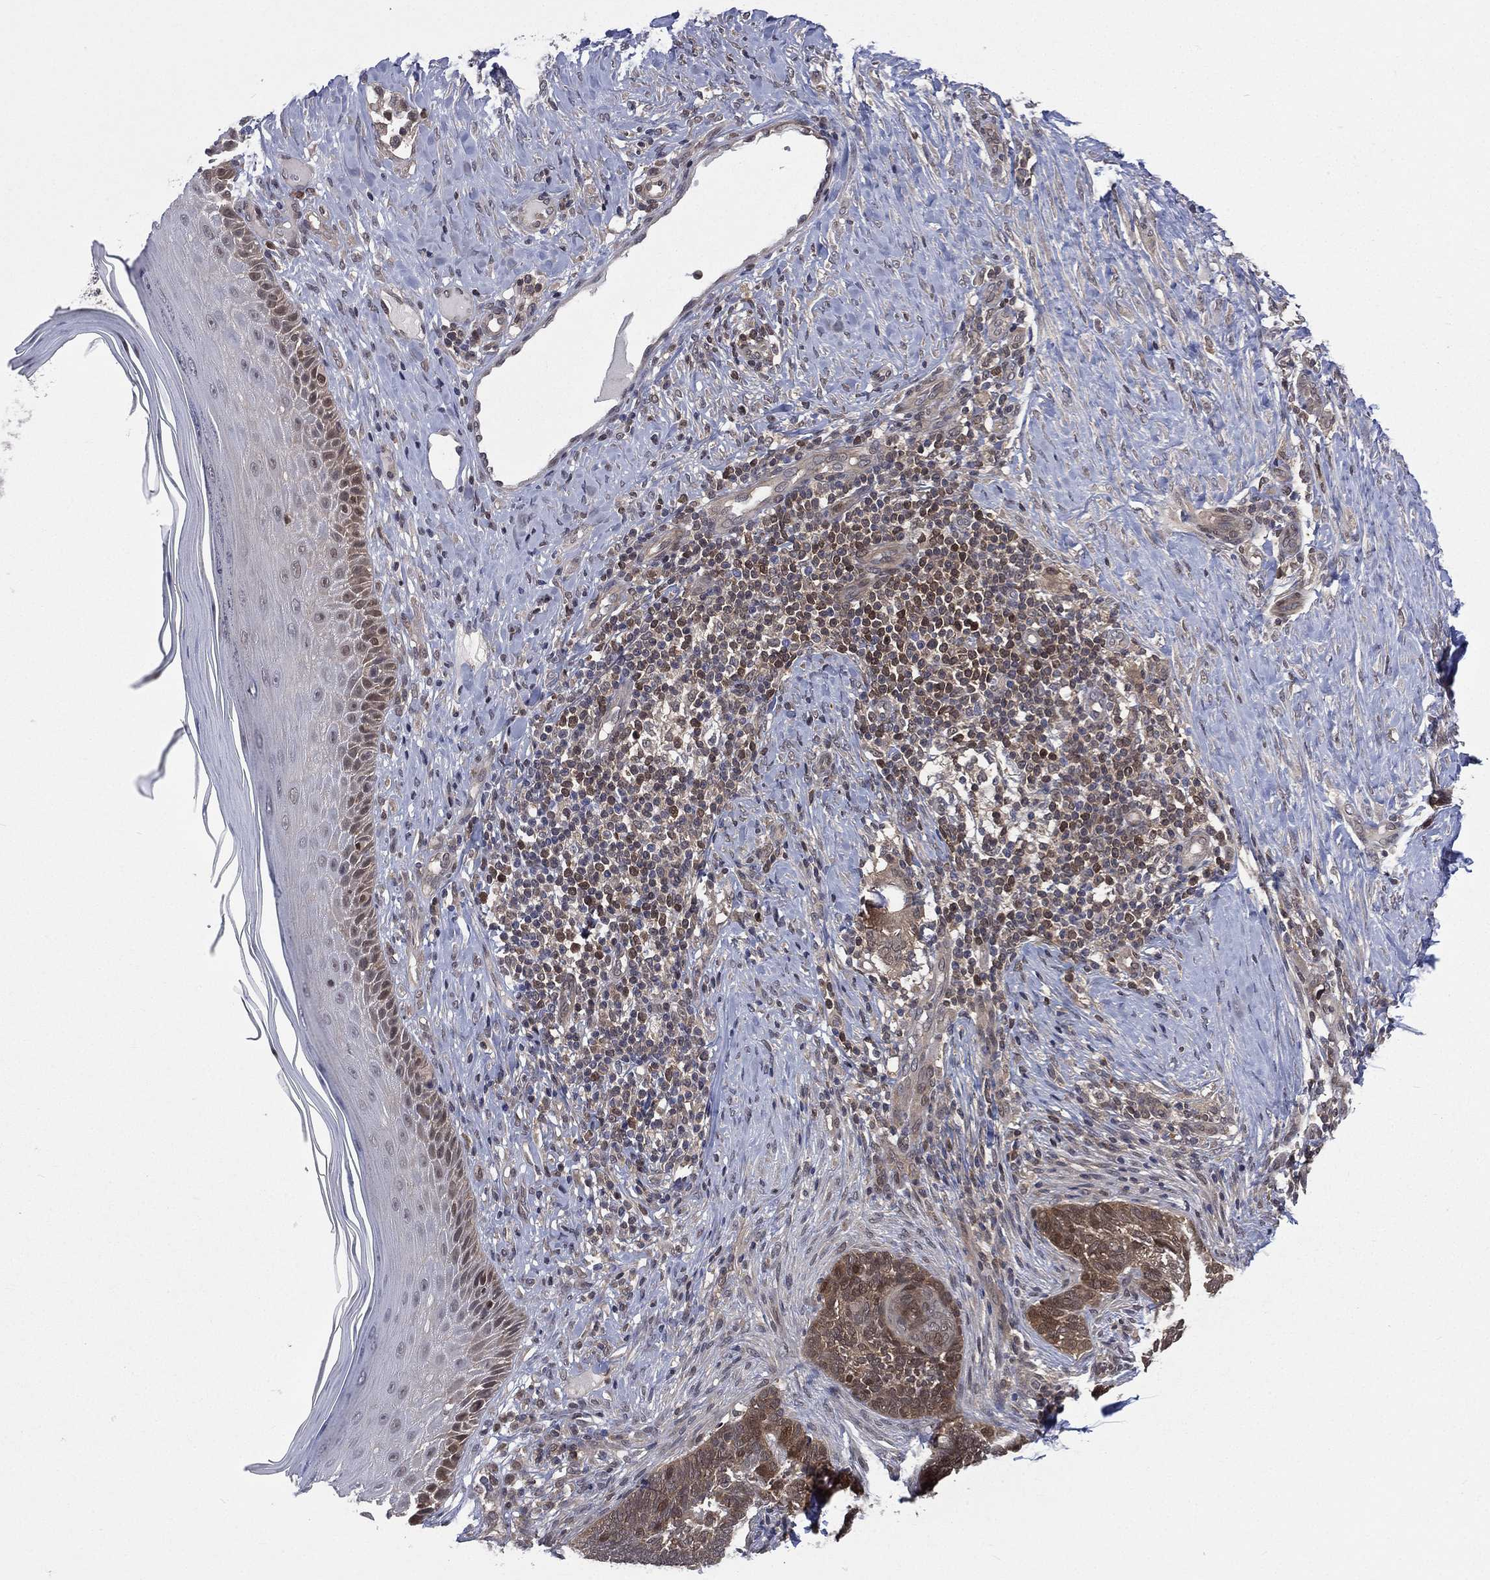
{"staining": {"intensity": "moderate", "quantity": "25%-75%", "location": "cytoplasmic/membranous"}, "tissue": "skin cancer", "cell_type": "Tumor cells", "image_type": "cancer", "snomed": [{"axis": "morphology", "description": "Normal tissue, NOS"}, {"axis": "morphology", "description": "Basal cell carcinoma"}, {"axis": "topography", "description": "Skin"}], "caption": "Immunohistochemistry (IHC) histopathology image of neoplastic tissue: skin basal cell carcinoma stained using immunohistochemistry exhibits medium levels of moderate protein expression localized specifically in the cytoplasmic/membranous of tumor cells, appearing as a cytoplasmic/membranous brown color.", "gene": "MTAP", "patient": {"sex": "male", "age": 46}}